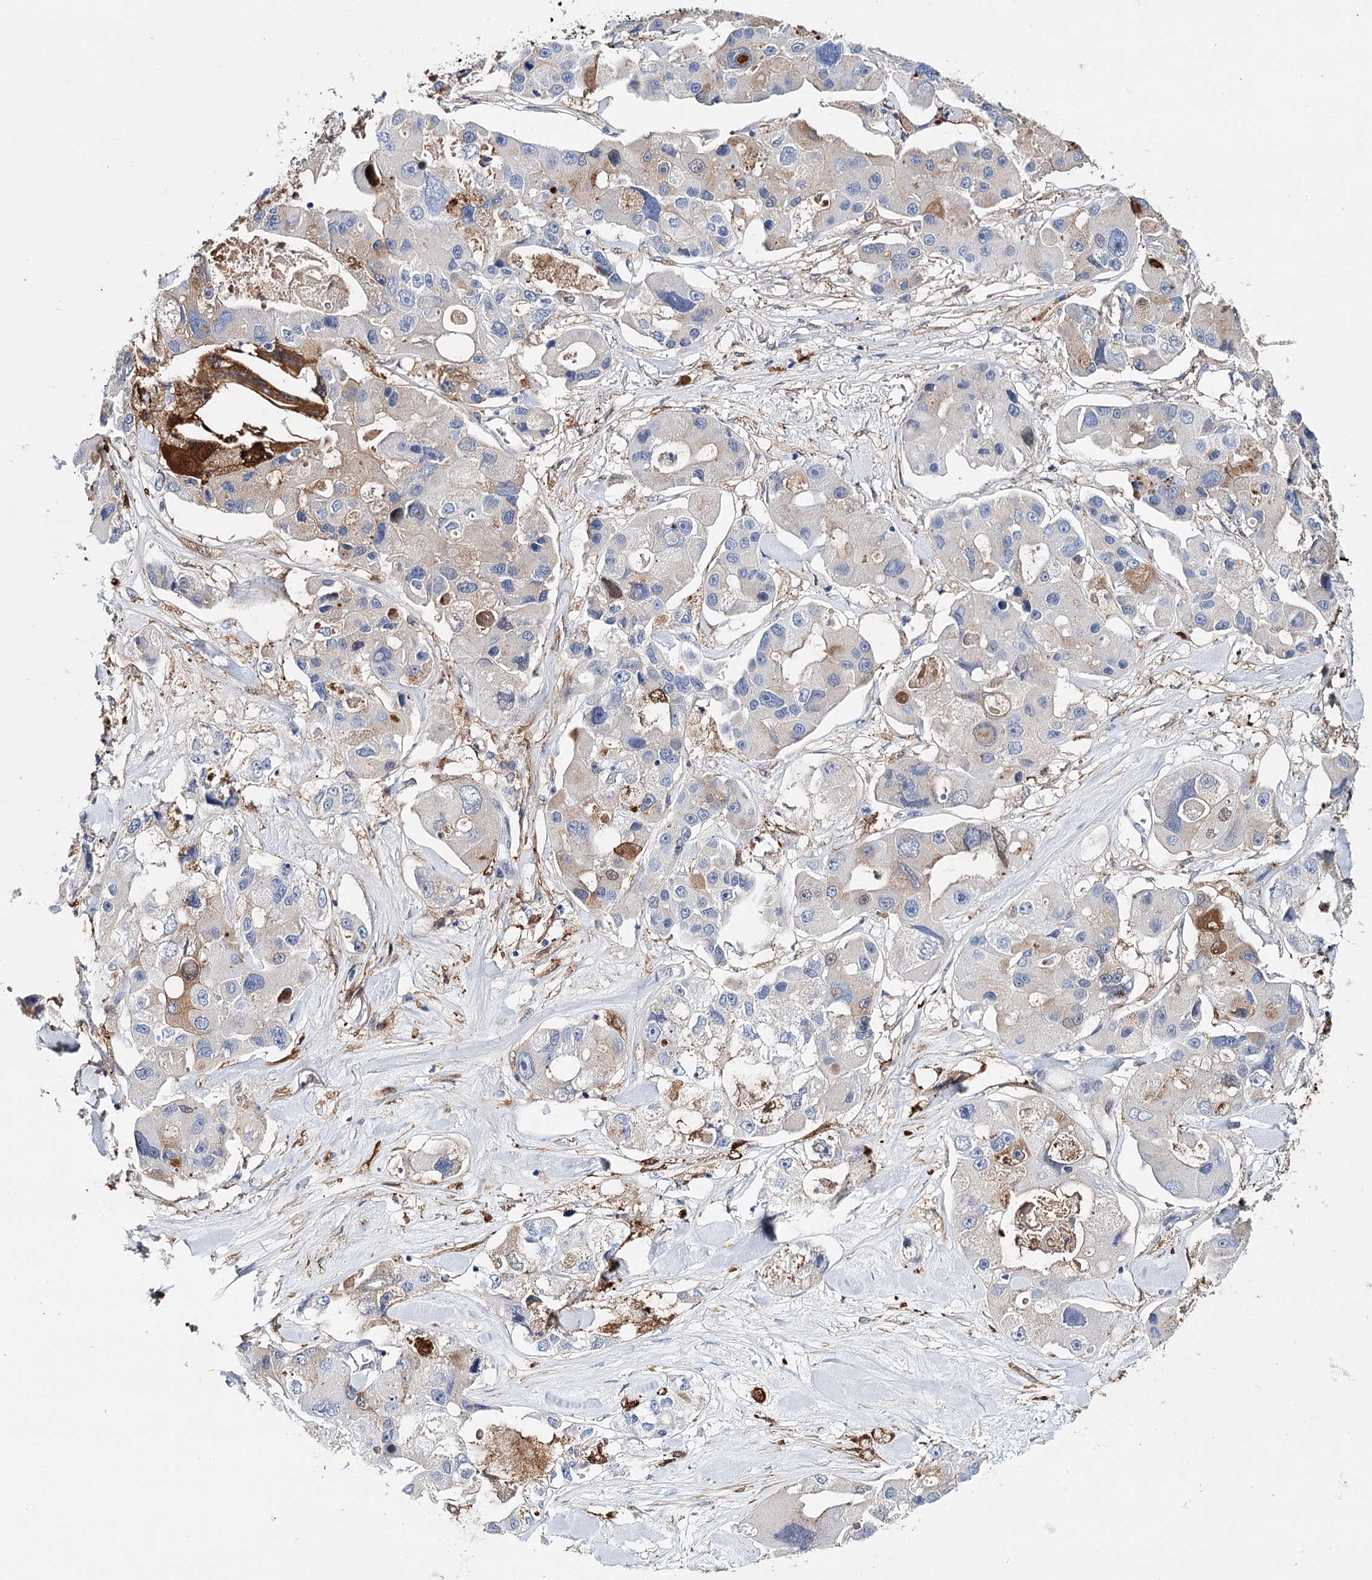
{"staining": {"intensity": "strong", "quantity": "<25%", "location": "cytoplasmic/membranous"}, "tissue": "lung cancer", "cell_type": "Tumor cells", "image_type": "cancer", "snomed": [{"axis": "morphology", "description": "Adenocarcinoma, NOS"}, {"axis": "topography", "description": "Lung"}], "caption": "Tumor cells display strong cytoplasmic/membranous expression in about <25% of cells in lung cancer (adenocarcinoma).", "gene": "CFAP46", "patient": {"sex": "female", "age": 54}}